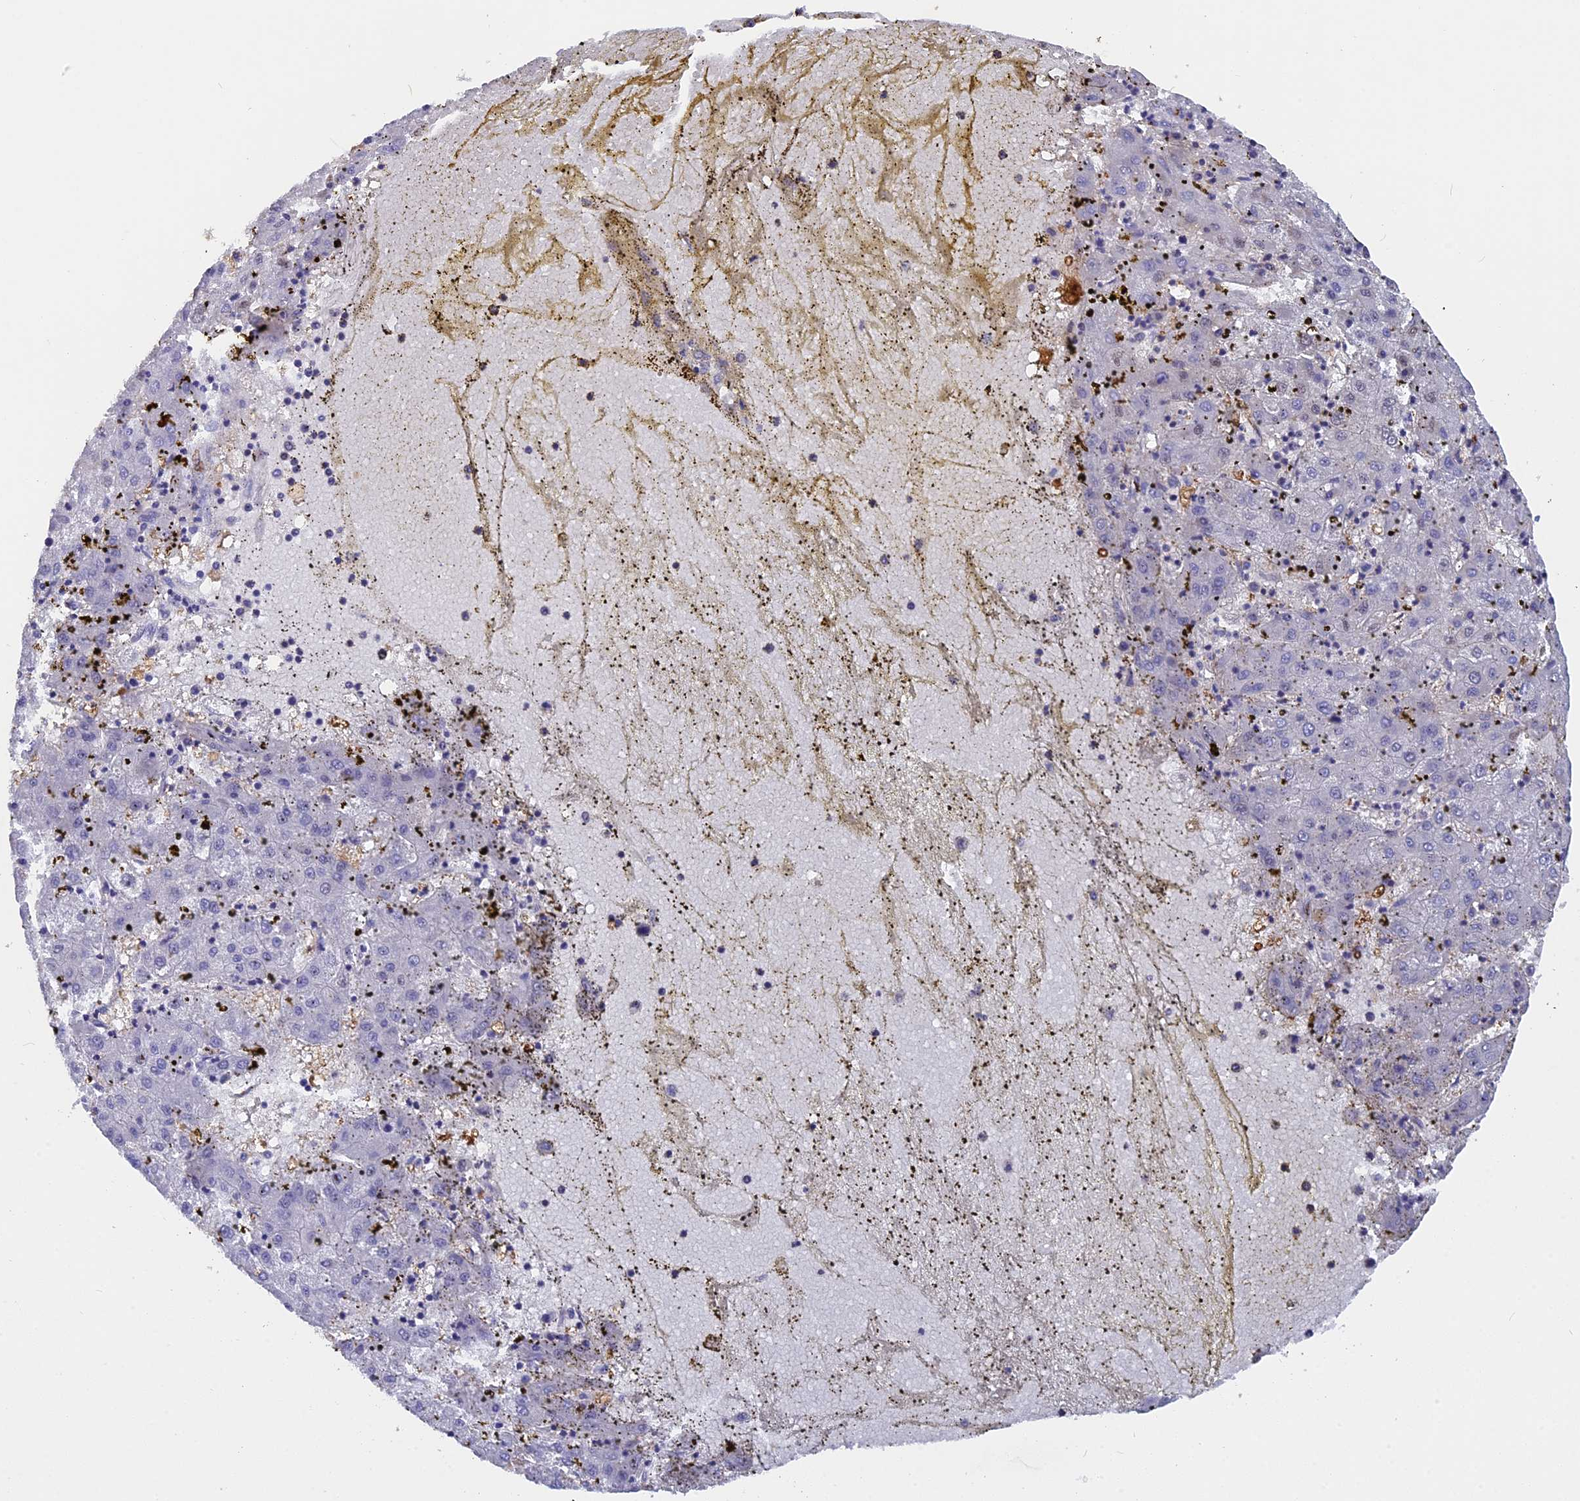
{"staining": {"intensity": "negative", "quantity": "none", "location": "none"}, "tissue": "liver cancer", "cell_type": "Tumor cells", "image_type": "cancer", "snomed": [{"axis": "morphology", "description": "Carcinoma, Hepatocellular, NOS"}, {"axis": "topography", "description": "Liver"}], "caption": "The immunohistochemistry (IHC) histopathology image has no significant expression in tumor cells of liver hepatocellular carcinoma tissue. The staining was performed using DAB (3,3'-diaminobenzidine) to visualize the protein expression in brown, while the nuclei were stained in blue with hematoxylin (Magnification: 20x).", "gene": "NKPD1", "patient": {"sex": "male", "age": 72}}